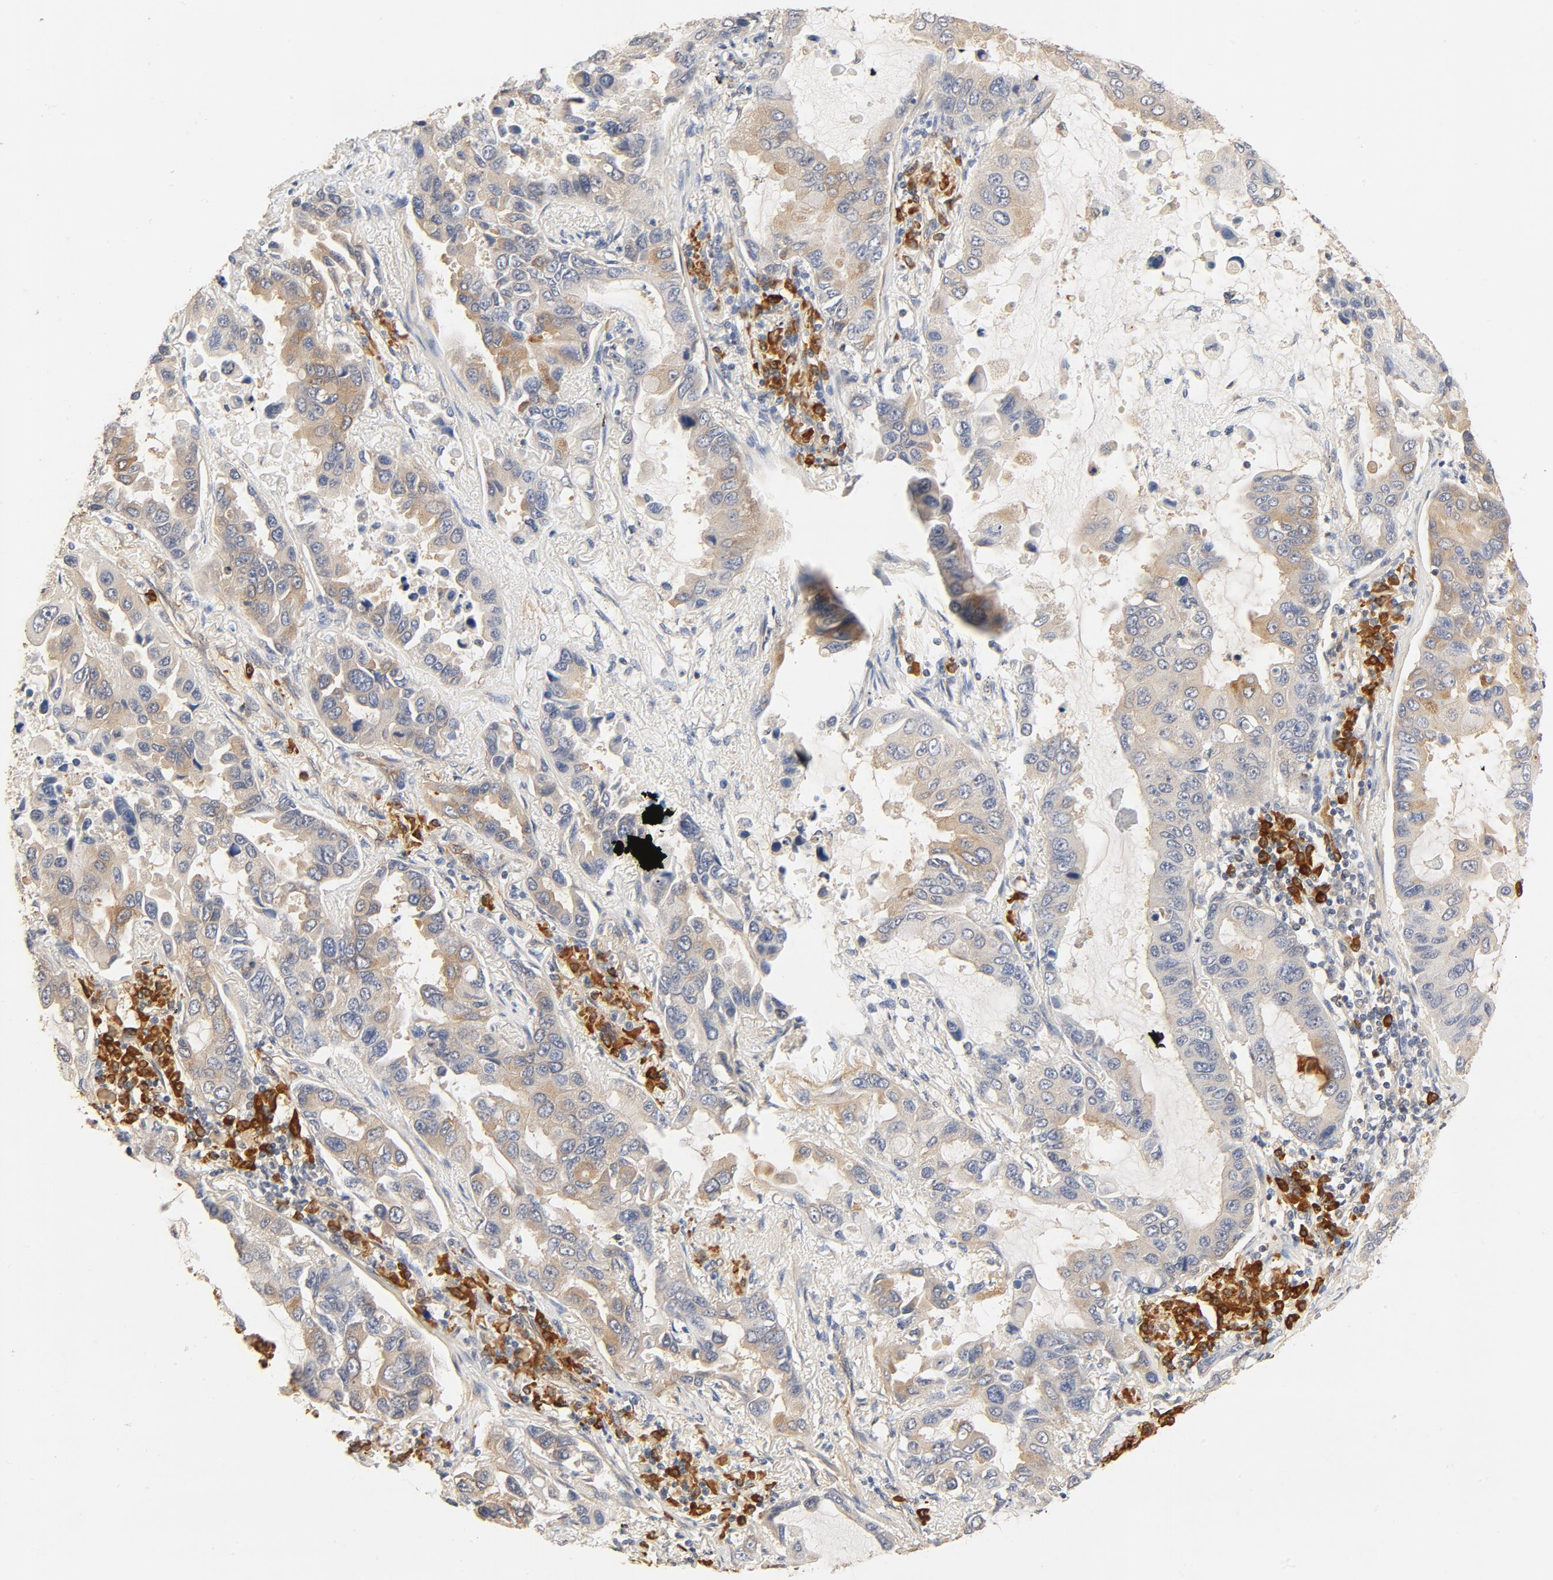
{"staining": {"intensity": "weak", "quantity": "25%-75%", "location": "cytoplasmic/membranous"}, "tissue": "lung cancer", "cell_type": "Tumor cells", "image_type": "cancer", "snomed": [{"axis": "morphology", "description": "Adenocarcinoma, NOS"}, {"axis": "topography", "description": "Lung"}], "caption": "This is a histology image of immunohistochemistry staining of lung adenocarcinoma, which shows weak positivity in the cytoplasmic/membranous of tumor cells.", "gene": "UBE2J1", "patient": {"sex": "male", "age": 64}}